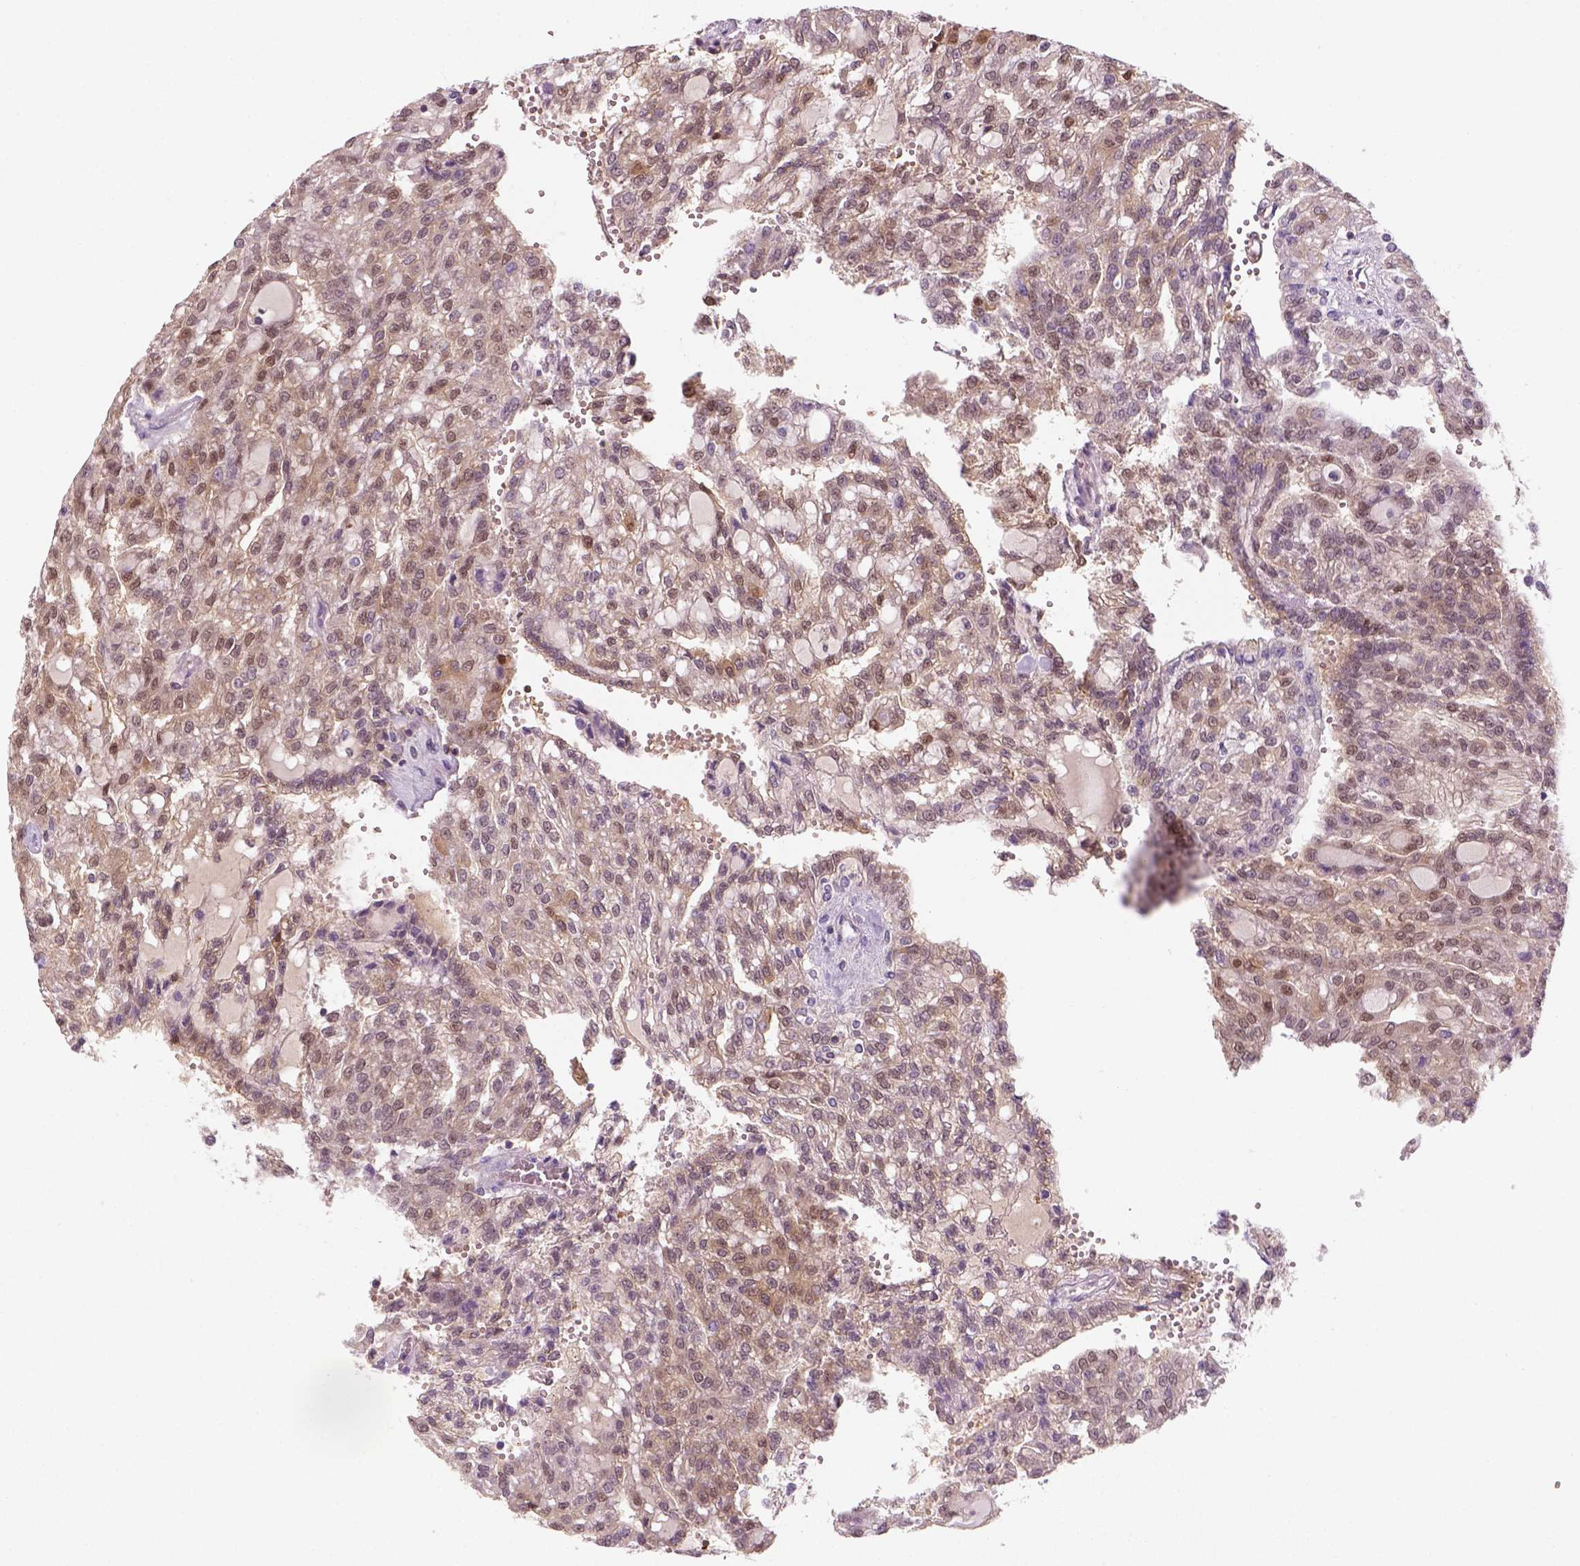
{"staining": {"intensity": "moderate", "quantity": ">75%", "location": "cytoplasmic/membranous"}, "tissue": "renal cancer", "cell_type": "Tumor cells", "image_type": "cancer", "snomed": [{"axis": "morphology", "description": "Adenocarcinoma, NOS"}, {"axis": "topography", "description": "Kidney"}], "caption": "There is medium levels of moderate cytoplasmic/membranous expression in tumor cells of renal cancer (adenocarcinoma), as demonstrated by immunohistochemical staining (brown color).", "gene": "GOT1", "patient": {"sex": "male", "age": 63}}